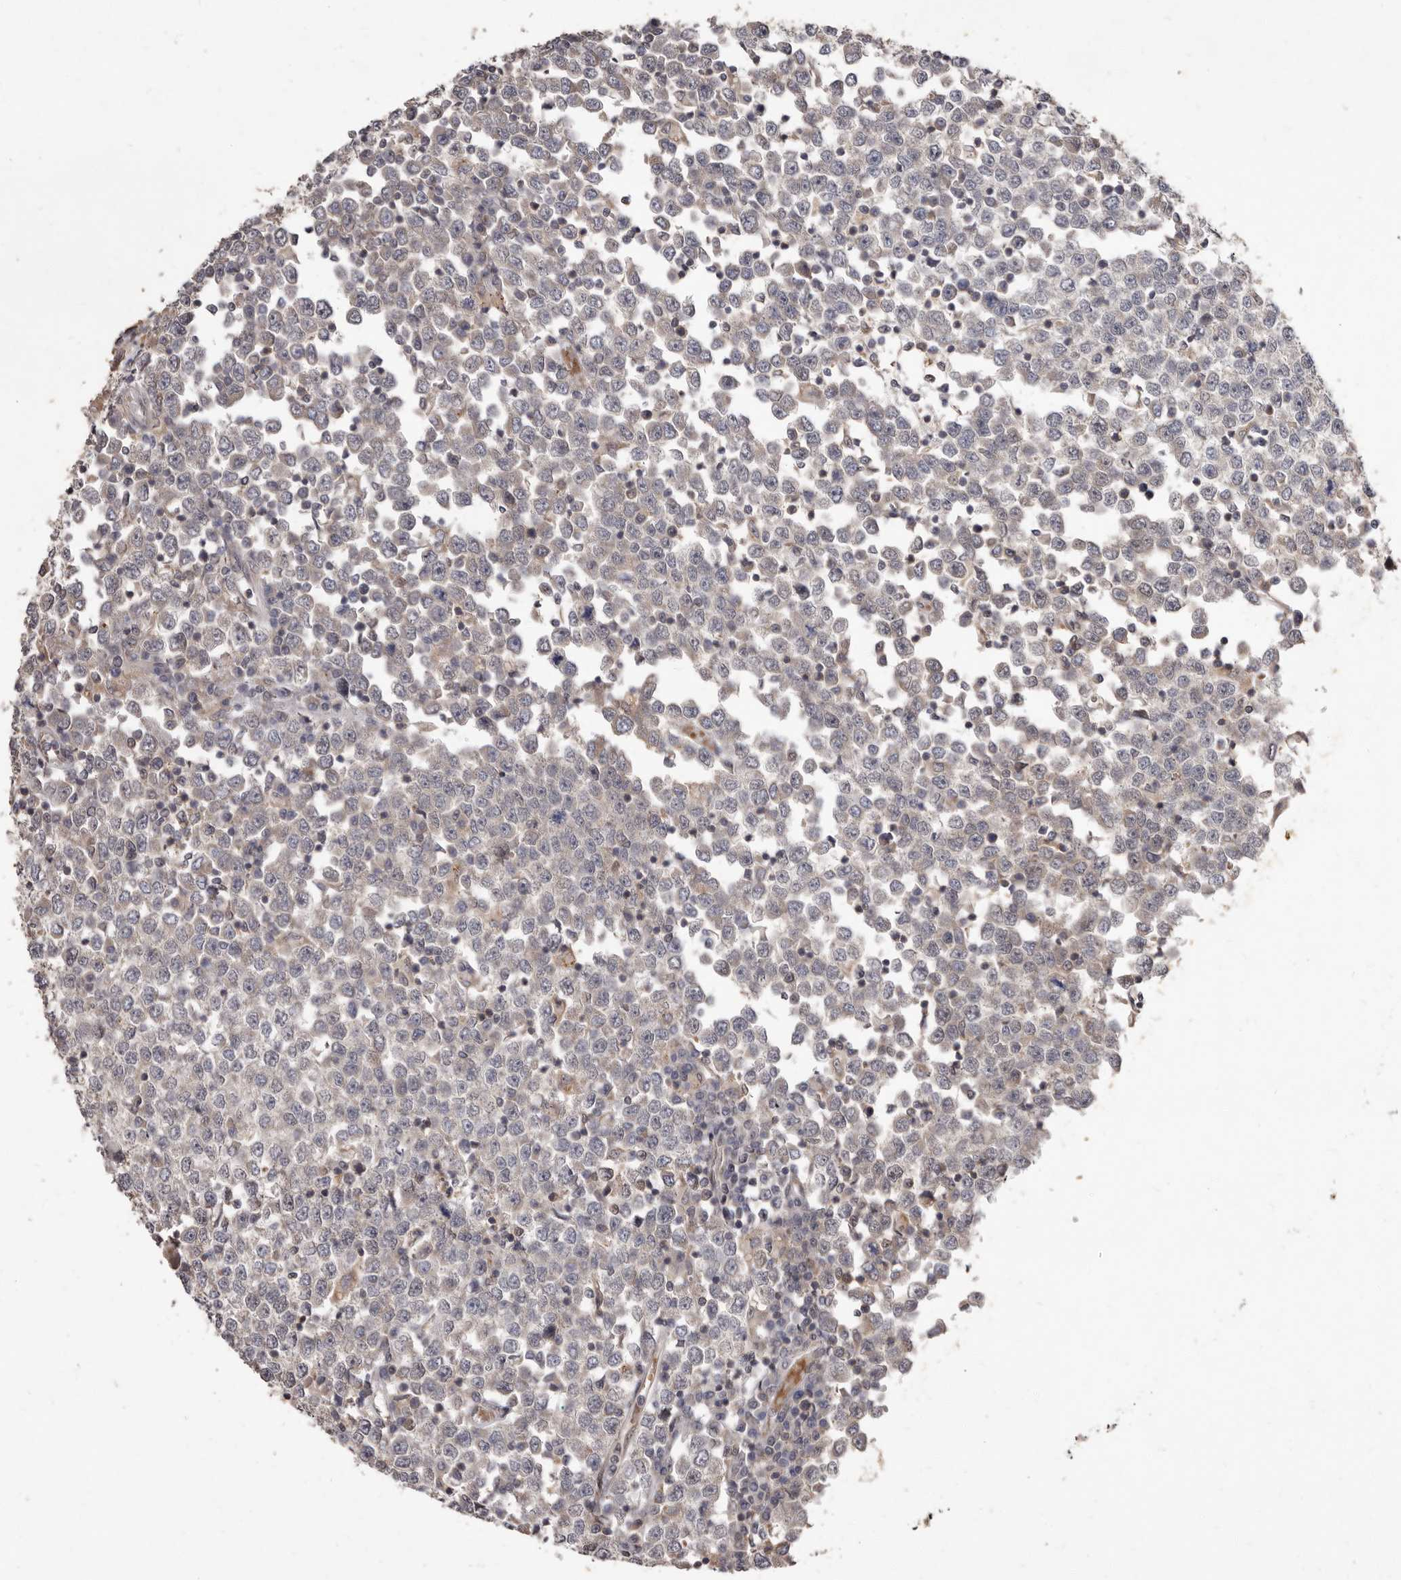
{"staining": {"intensity": "negative", "quantity": "none", "location": "none"}, "tissue": "testis cancer", "cell_type": "Tumor cells", "image_type": "cancer", "snomed": [{"axis": "morphology", "description": "Seminoma, NOS"}, {"axis": "topography", "description": "Testis"}], "caption": "High power microscopy micrograph of an immunohistochemistry (IHC) image of testis seminoma, revealing no significant expression in tumor cells. Brightfield microscopy of immunohistochemistry stained with DAB (3,3'-diaminobenzidine) (brown) and hematoxylin (blue), captured at high magnification.", "gene": "ACLY", "patient": {"sex": "male", "age": 65}}